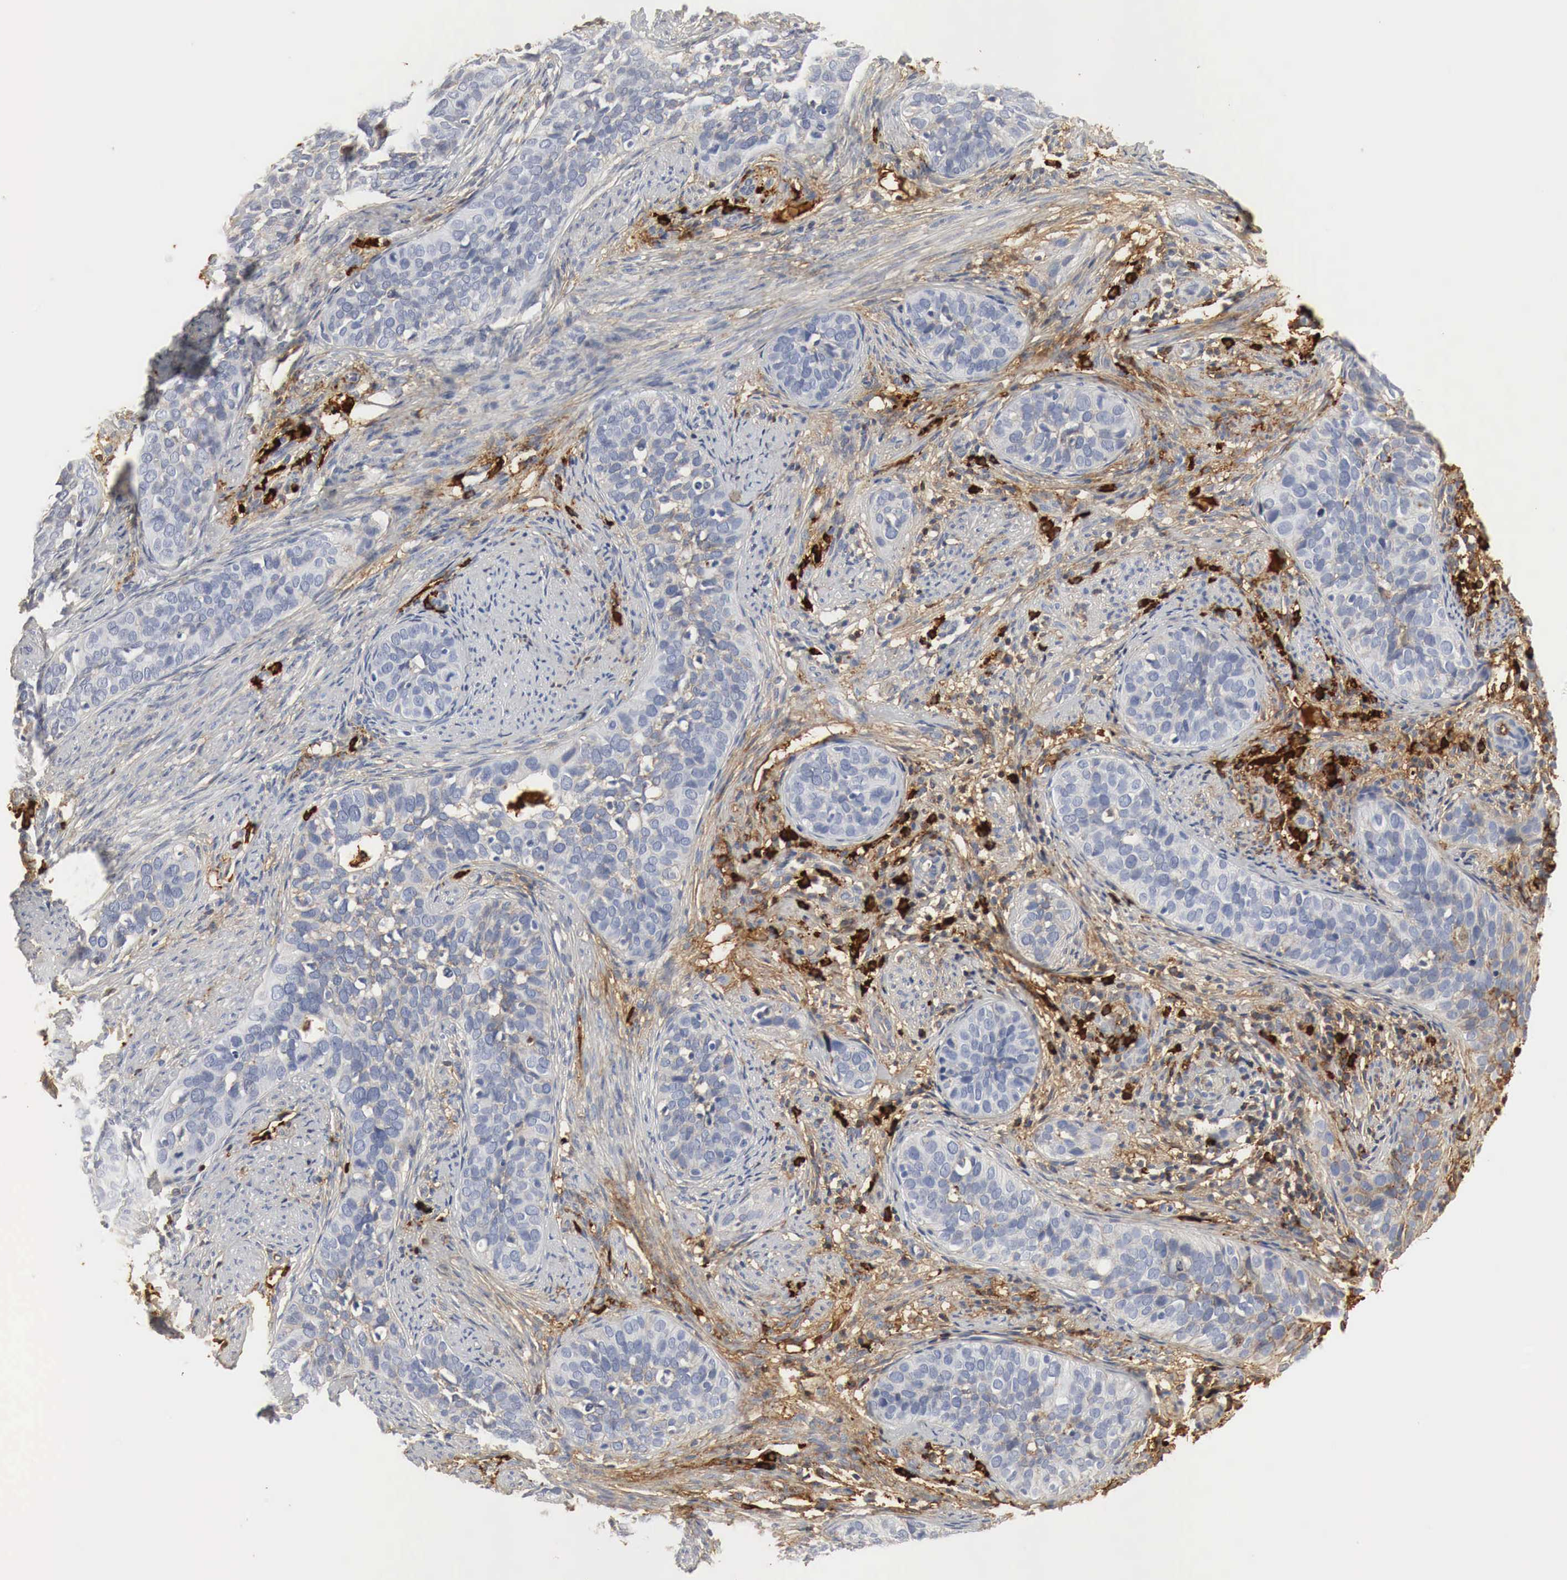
{"staining": {"intensity": "weak", "quantity": "<25%", "location": "cytoplasmic/membranous"}, "tissue": "cervical cancer", "cell_type": "Tumor cells", "image_type": "cancer", "snomed": [{"axis": "morphology", "description": "Squamous cell carcinoma, NOS"}, {"axis": "topography", "description": "Cervix"}], "caption": "High magnification brightfield microscopy of squamous cell carcinoma (cervical) stained with DAB (3,3'-diaminobenzidine) (brown) and counterstained with hematoxylin (blue): tumor cells show no significant staining.", "gene": "IGLC3", "patient": {"sex": "female", "age": 31}}